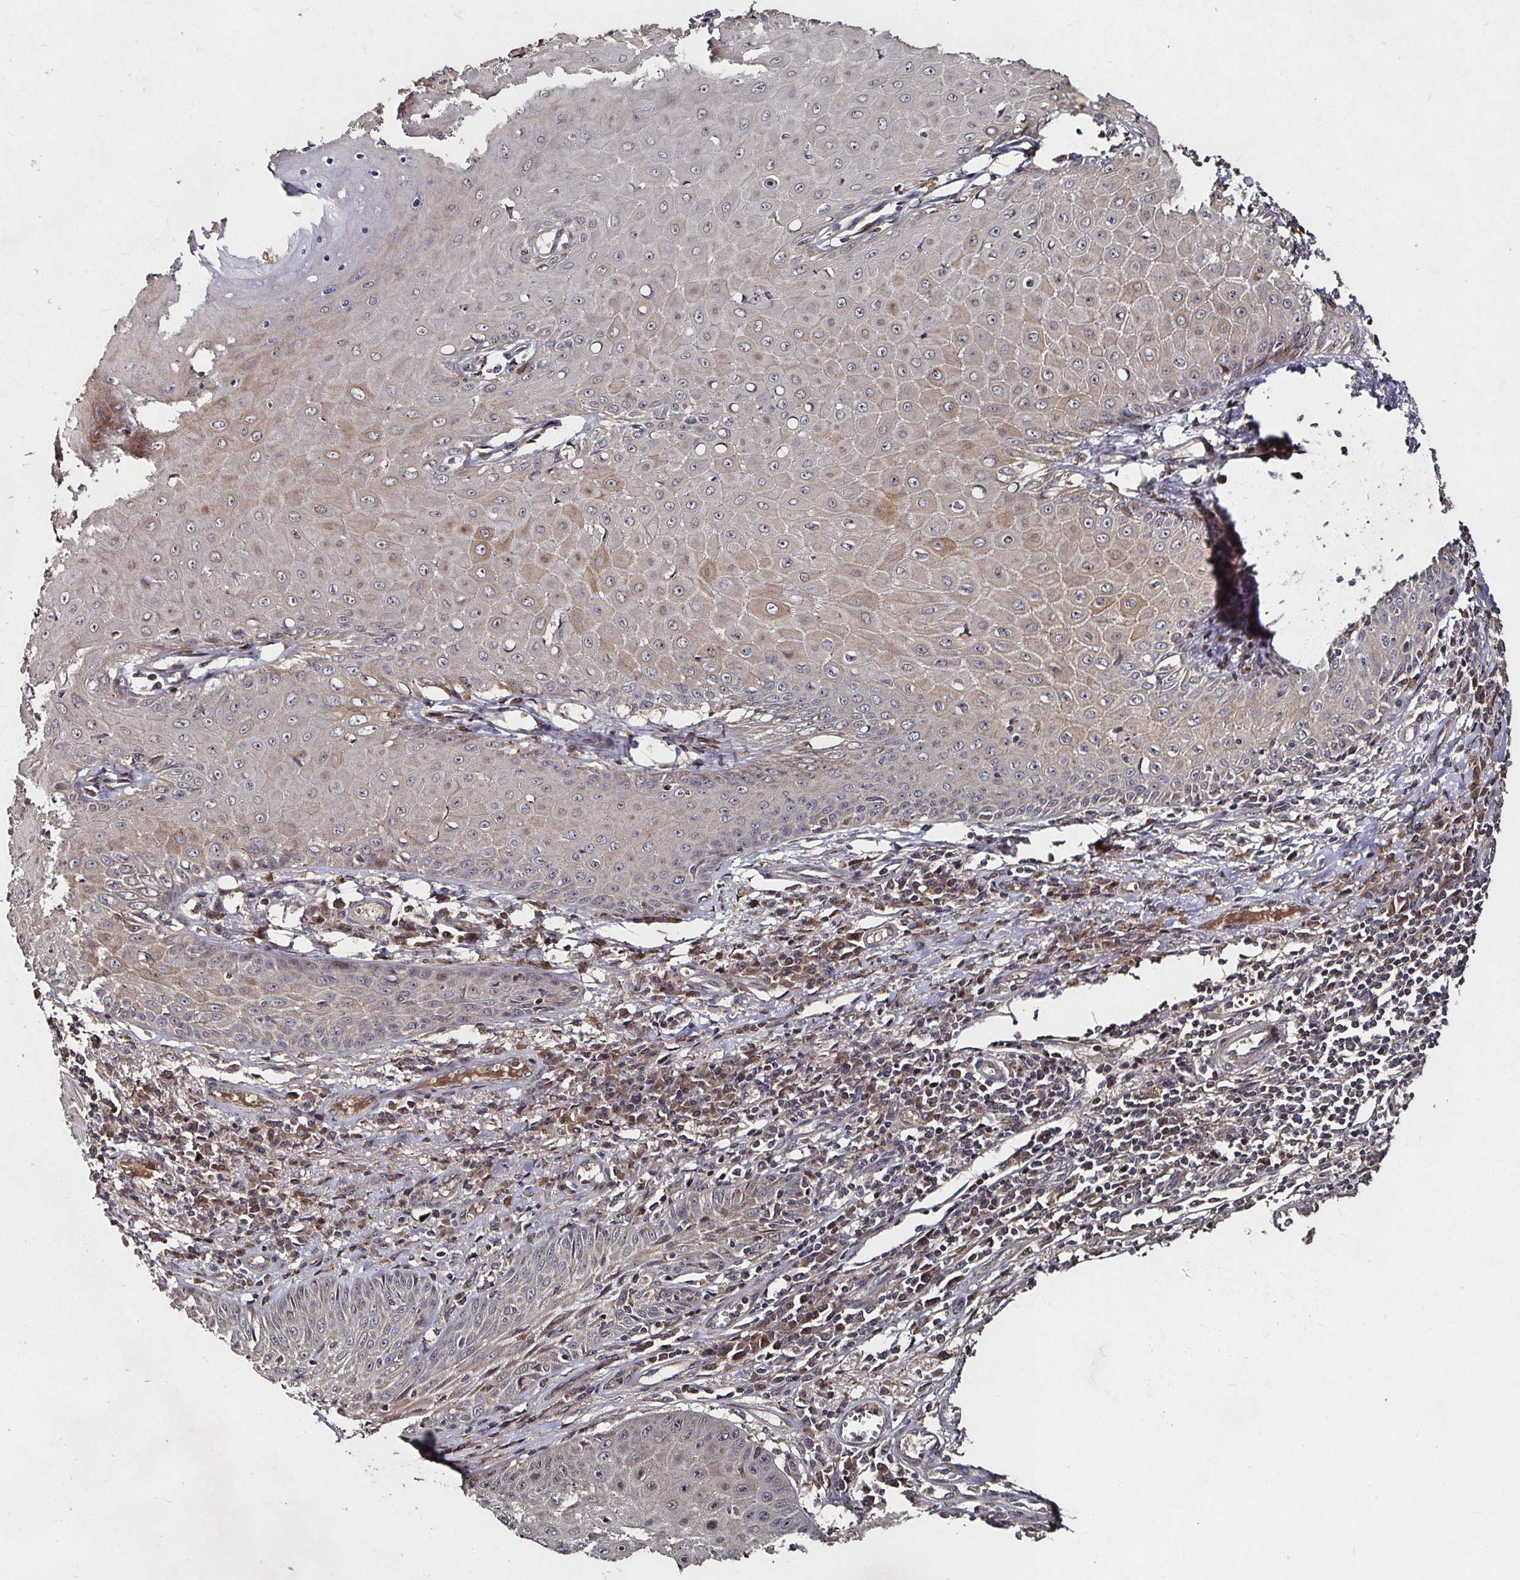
{"staining": {"intensity": "weak", "quantity": "25%-75%", "location": "cytoplasmic/membranous,nuclear"}, "tissue": "skin cancer", "cell_type": "Tumor cells", "image_type": "cancer", "snomed": [{"axis": "morphology", "description": "Squamous cell carcinoma, NOS"}, {"axis": "topography", "description": "Skin"}], "caption": "This is a histology image of immunohistochemistry staining of skin cancer (squamous cell carcinoma), which shows weak expression in the cytoplasmic/membranous and nuclear of tumor cells.", "gene": "SMYD3", "patient": {"sex": "male", "age": 70}}